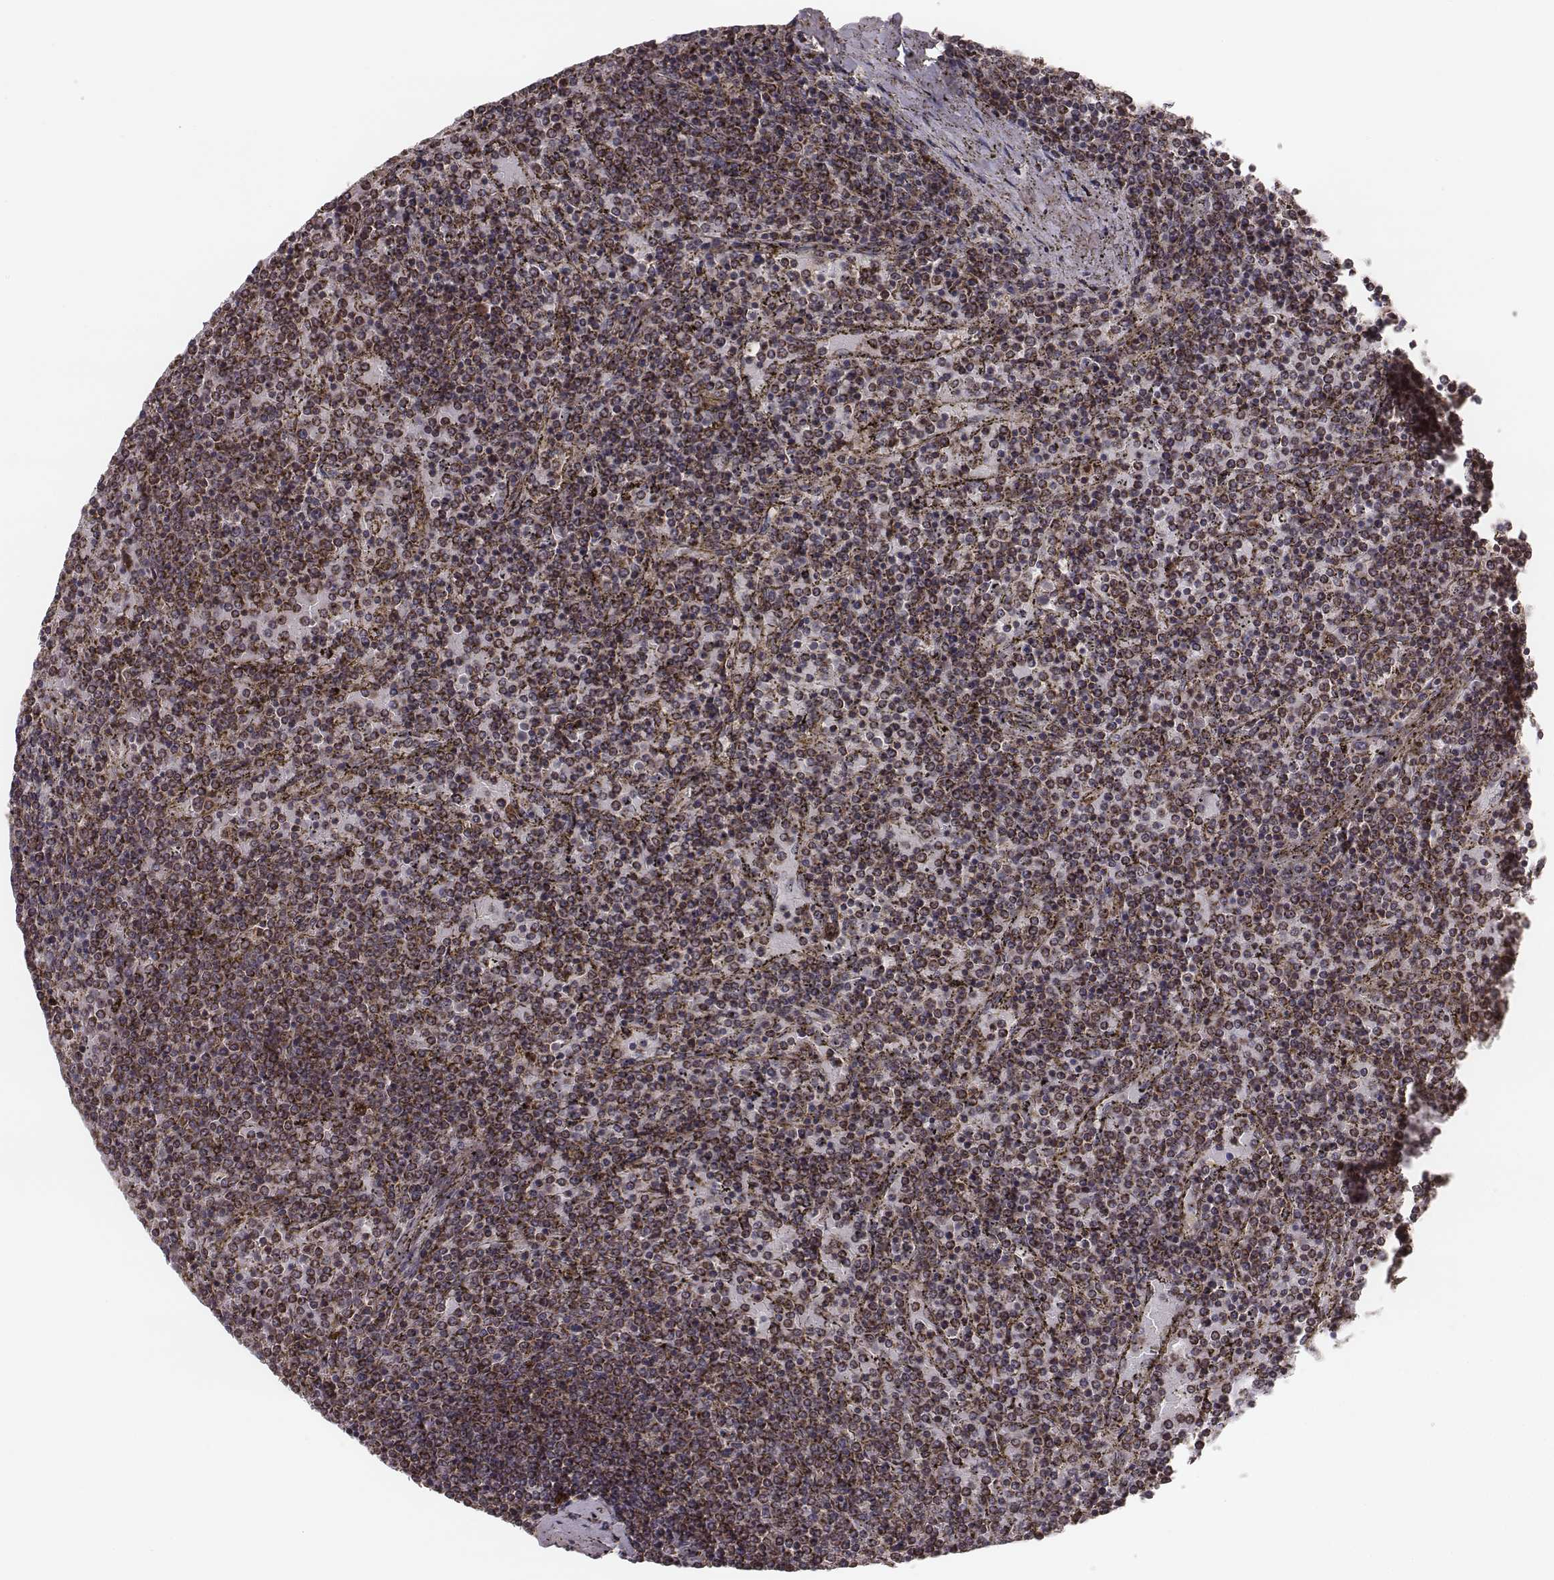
{"staining": {"intensity": "strong", "quantity": "25%-75%", "location": "cytoplasmic/membranous"}, "tissue": "lymphoma", "cell_type": "Tumor cells", "image_type": "cancer", "snomed": [{"axis": "morphology", "description": "Malignant lymphoma, non-Hodgkin's type, Low grade"}, {"axis": "topography", "description": "Spleen"}], "caption": "The micrograph demonstrates immunohistochemical staining of lymphoma. There is strong cytoplasmic/membranous staining is identified in about 25%-75% of tumor cells. (DAB (3,3'-diaminobenzidine) IHC, brown staining for protein, blue staining for nuclei).", "gene": "ZDHHC21", "patient": {"sex": "female", "age": 77}}